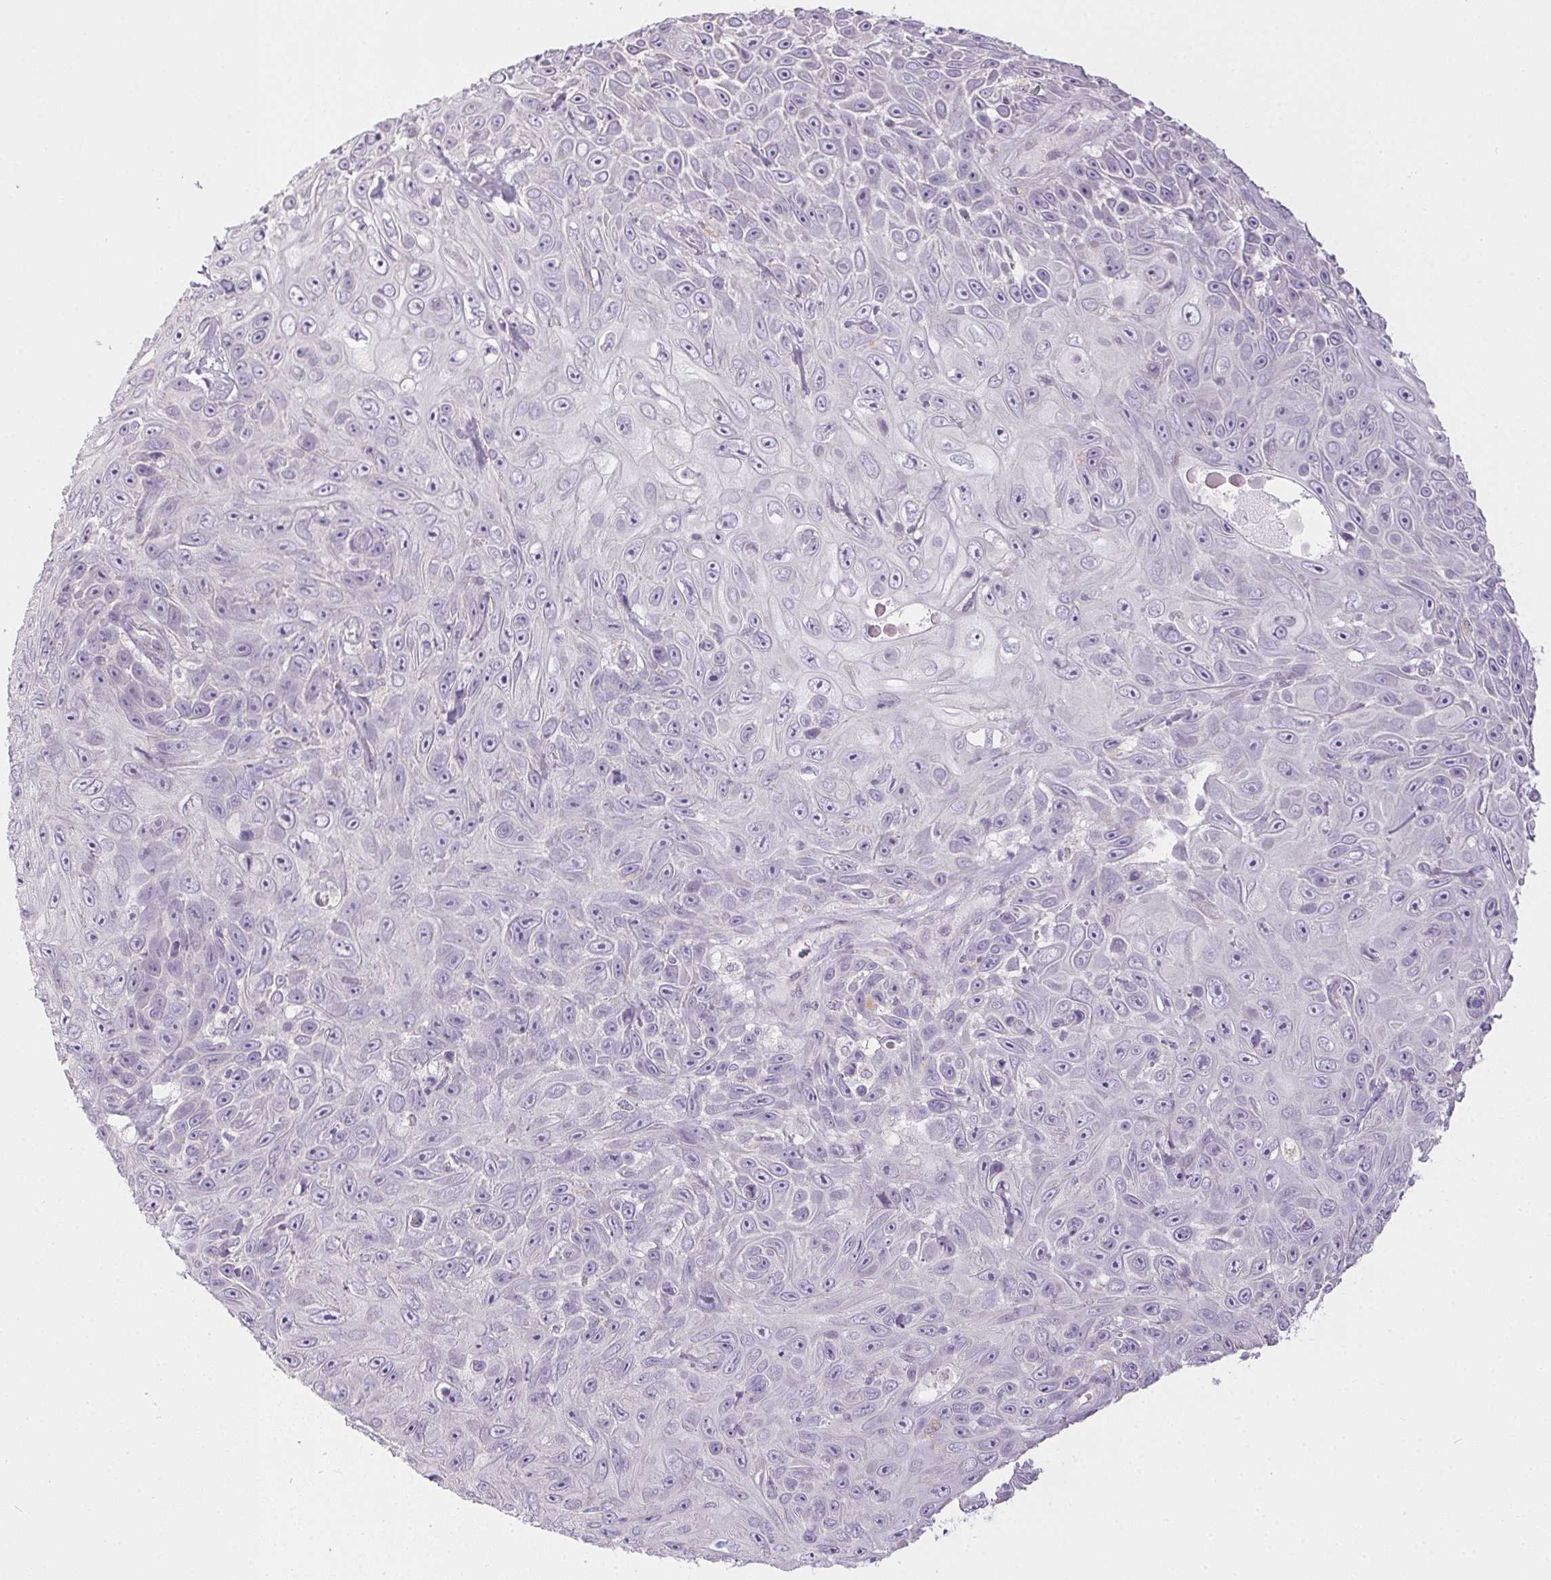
{"staining": {"intensity": "negative", "quantity": "none", "location": "none"}, "tissue": "skin cancer", "cell_type": "Tumor cells", "image_type": "cancer", "snomed": [{"axis": "morphology", "description": "Squamous cell carcinoma, NOS"}, {"axis": "topography", "description": "Skin"}], "caption": "The photomicrograph shows no staining of tumor cells in skin cancer (squamous cell carcinoma).", "gene": "CTCFL", "patient": {"sex": "male", "age": 82}}